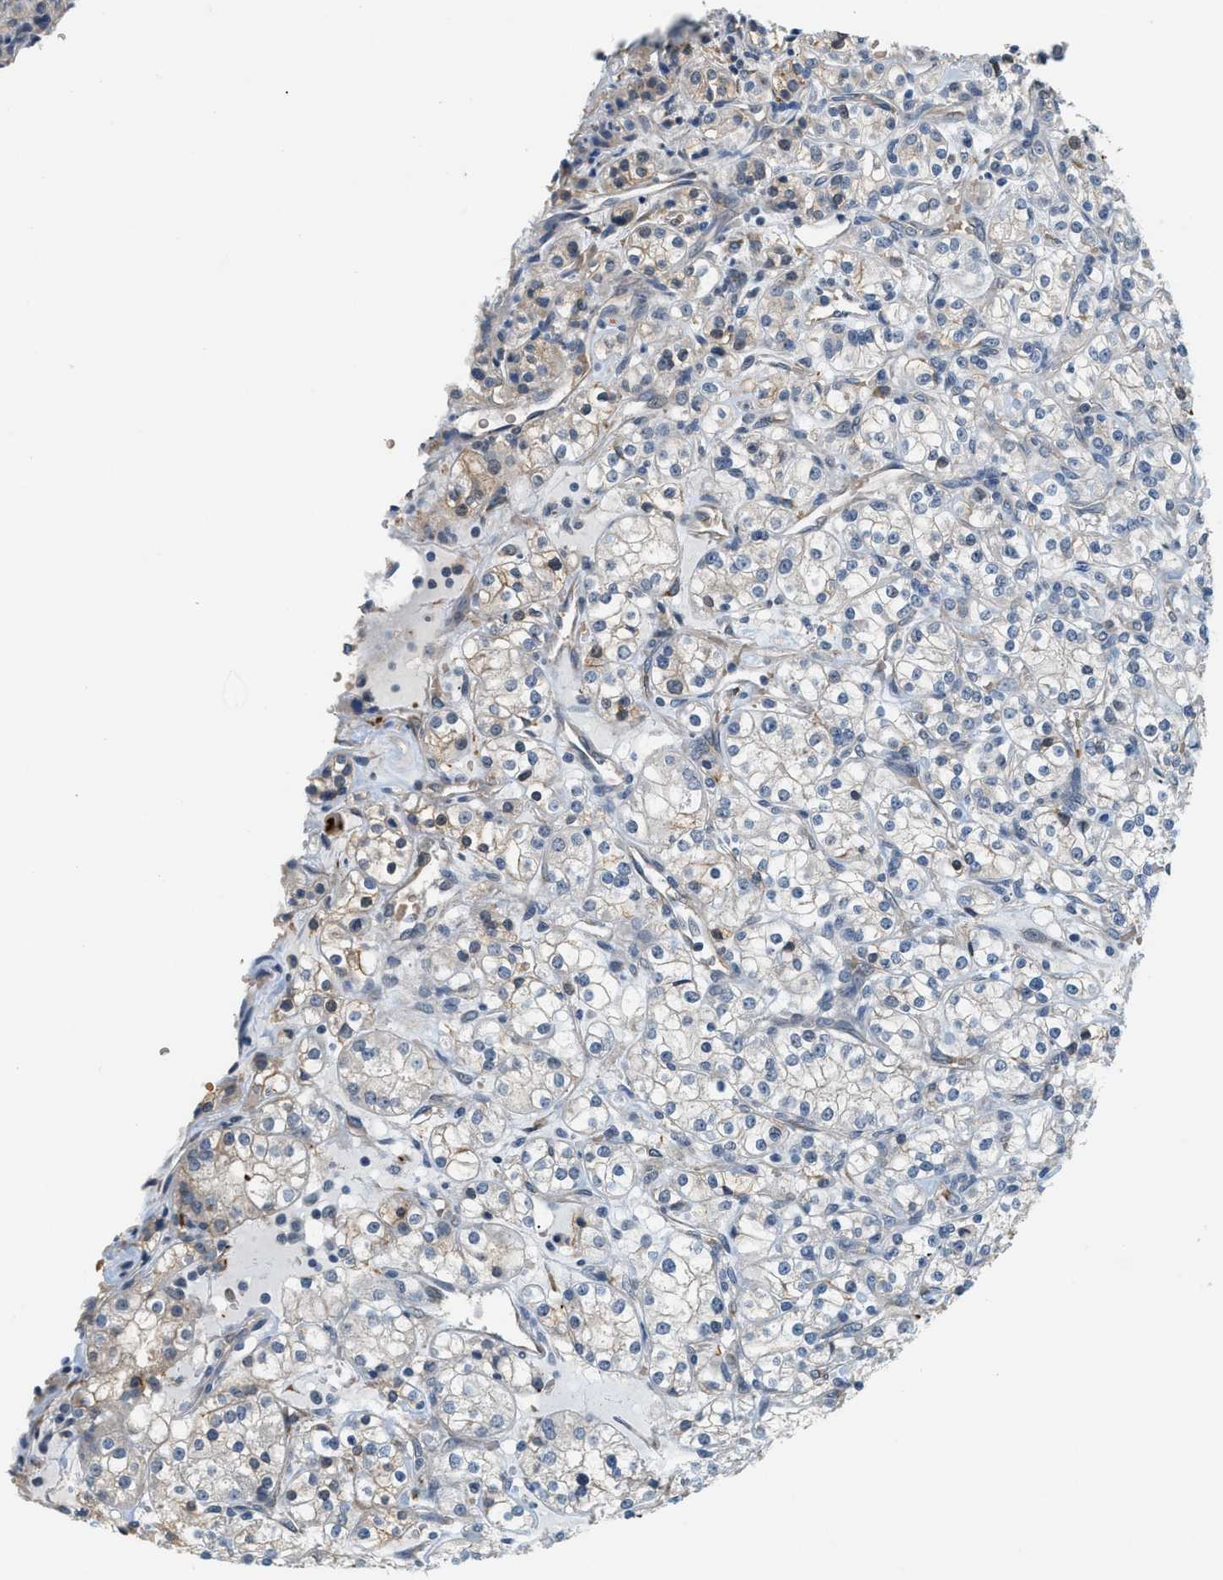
{"staining": {"intensity": "weak", "quantity": "<25%", "location": "cytoplasmic/membranous"}, "tissue": "renal cancer", "cell_type": "Tumor cells", "image_type": "cancer", "snomed": [{"axis": "morphology", "description": "Adenocarcinoma, NOS"}, {"axis": "topography", "description": "Kidney"}], "caption": "Tumor cells are negative for brown protein staining in renal cancer.", "gene": "CYTH2", "patient": {"sex": "male", "age": 77}}